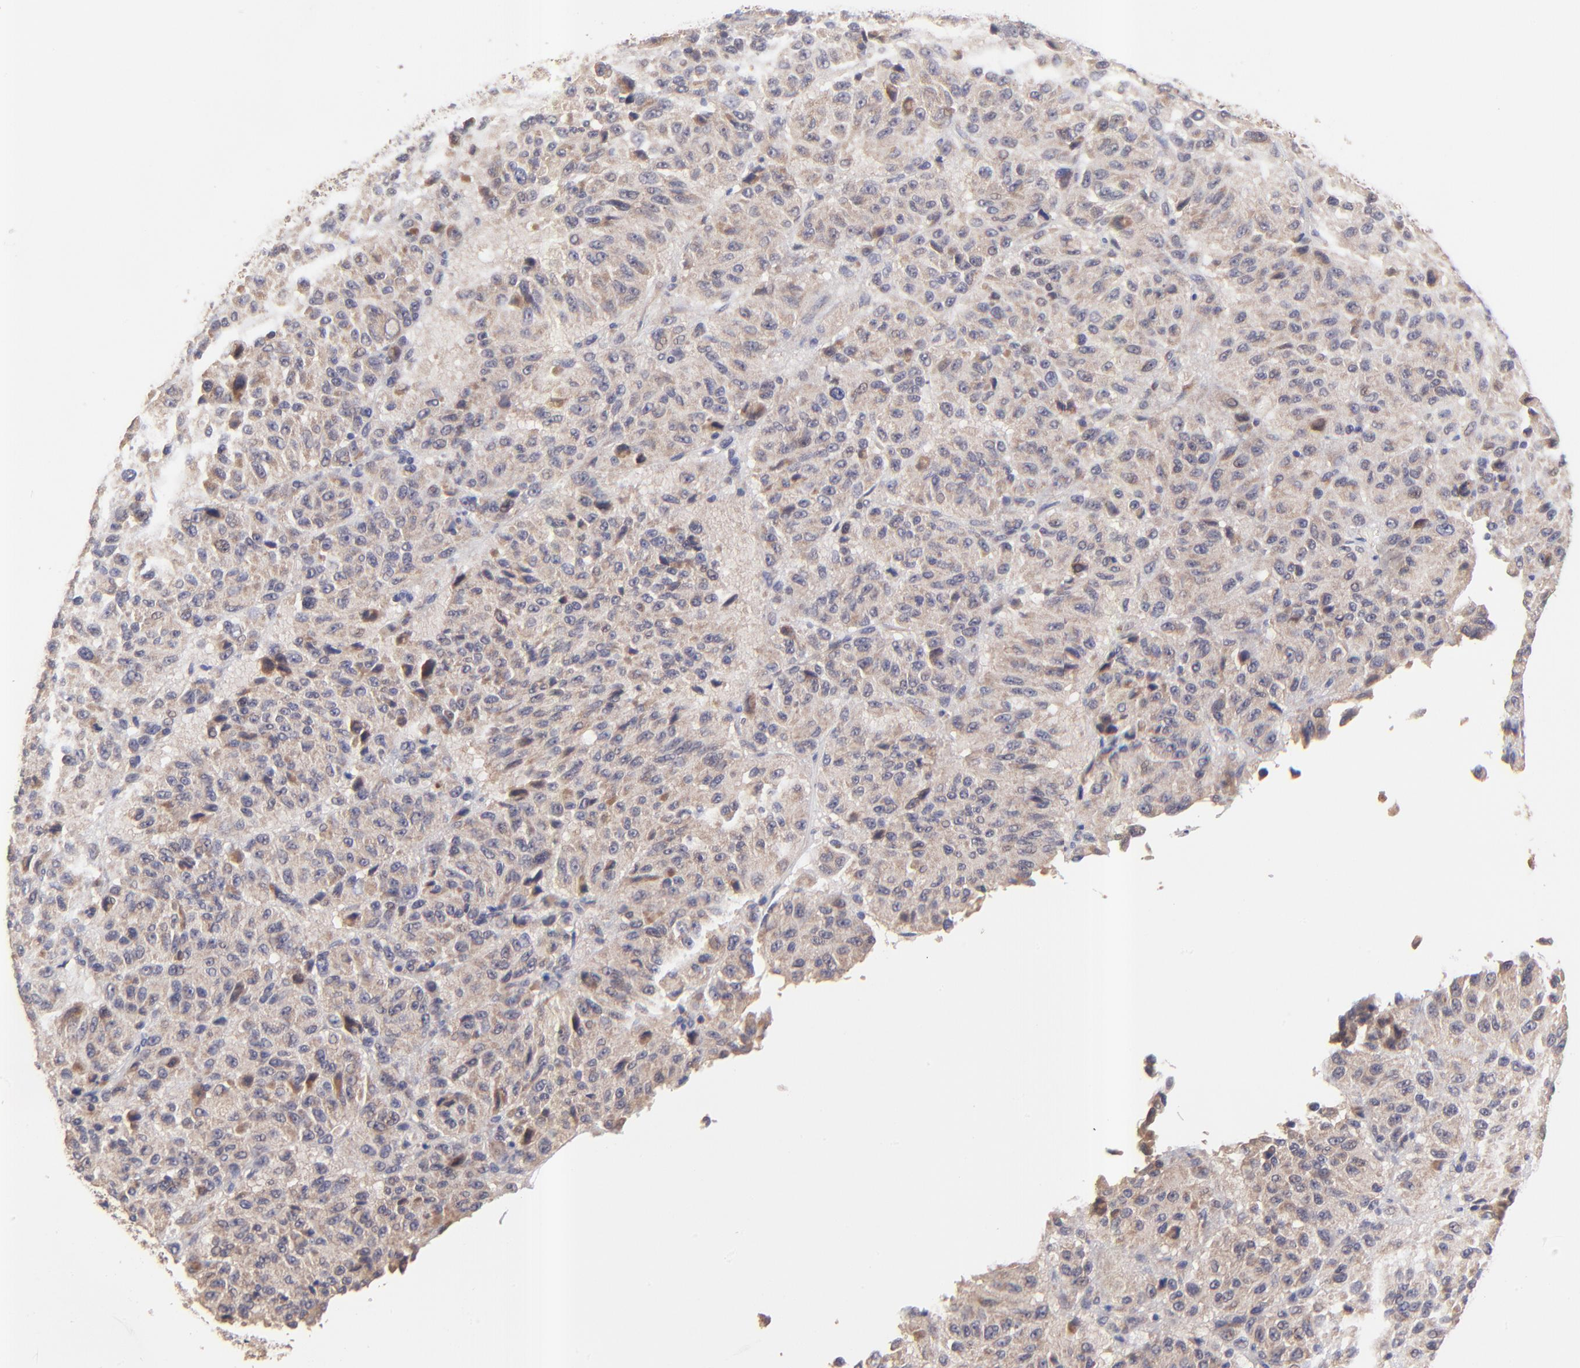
{"staining": {"intensity": "moderate", "quantity": ">75%", "location": "cytoplasmic/membranous"}, "tissue": "melanoma", "cell_type": "Tumor cells", "image_type": "cancer", "snomed": [{"axis": "morphology", "description": "Malignant melanoma, Metastatic site"}, {"axis": "topography", "description": "Lung"}], "caption": "IHC micrograph of human malignant melanoma (metastatic site) stained for a protein (brown), which exhibits medium levels of moderate cytoplasmic/membranous staining in approximately >75% of tumor cells.", "gene": "BAIAP2L2", "patient": {"sex": "male", "age": 64}}